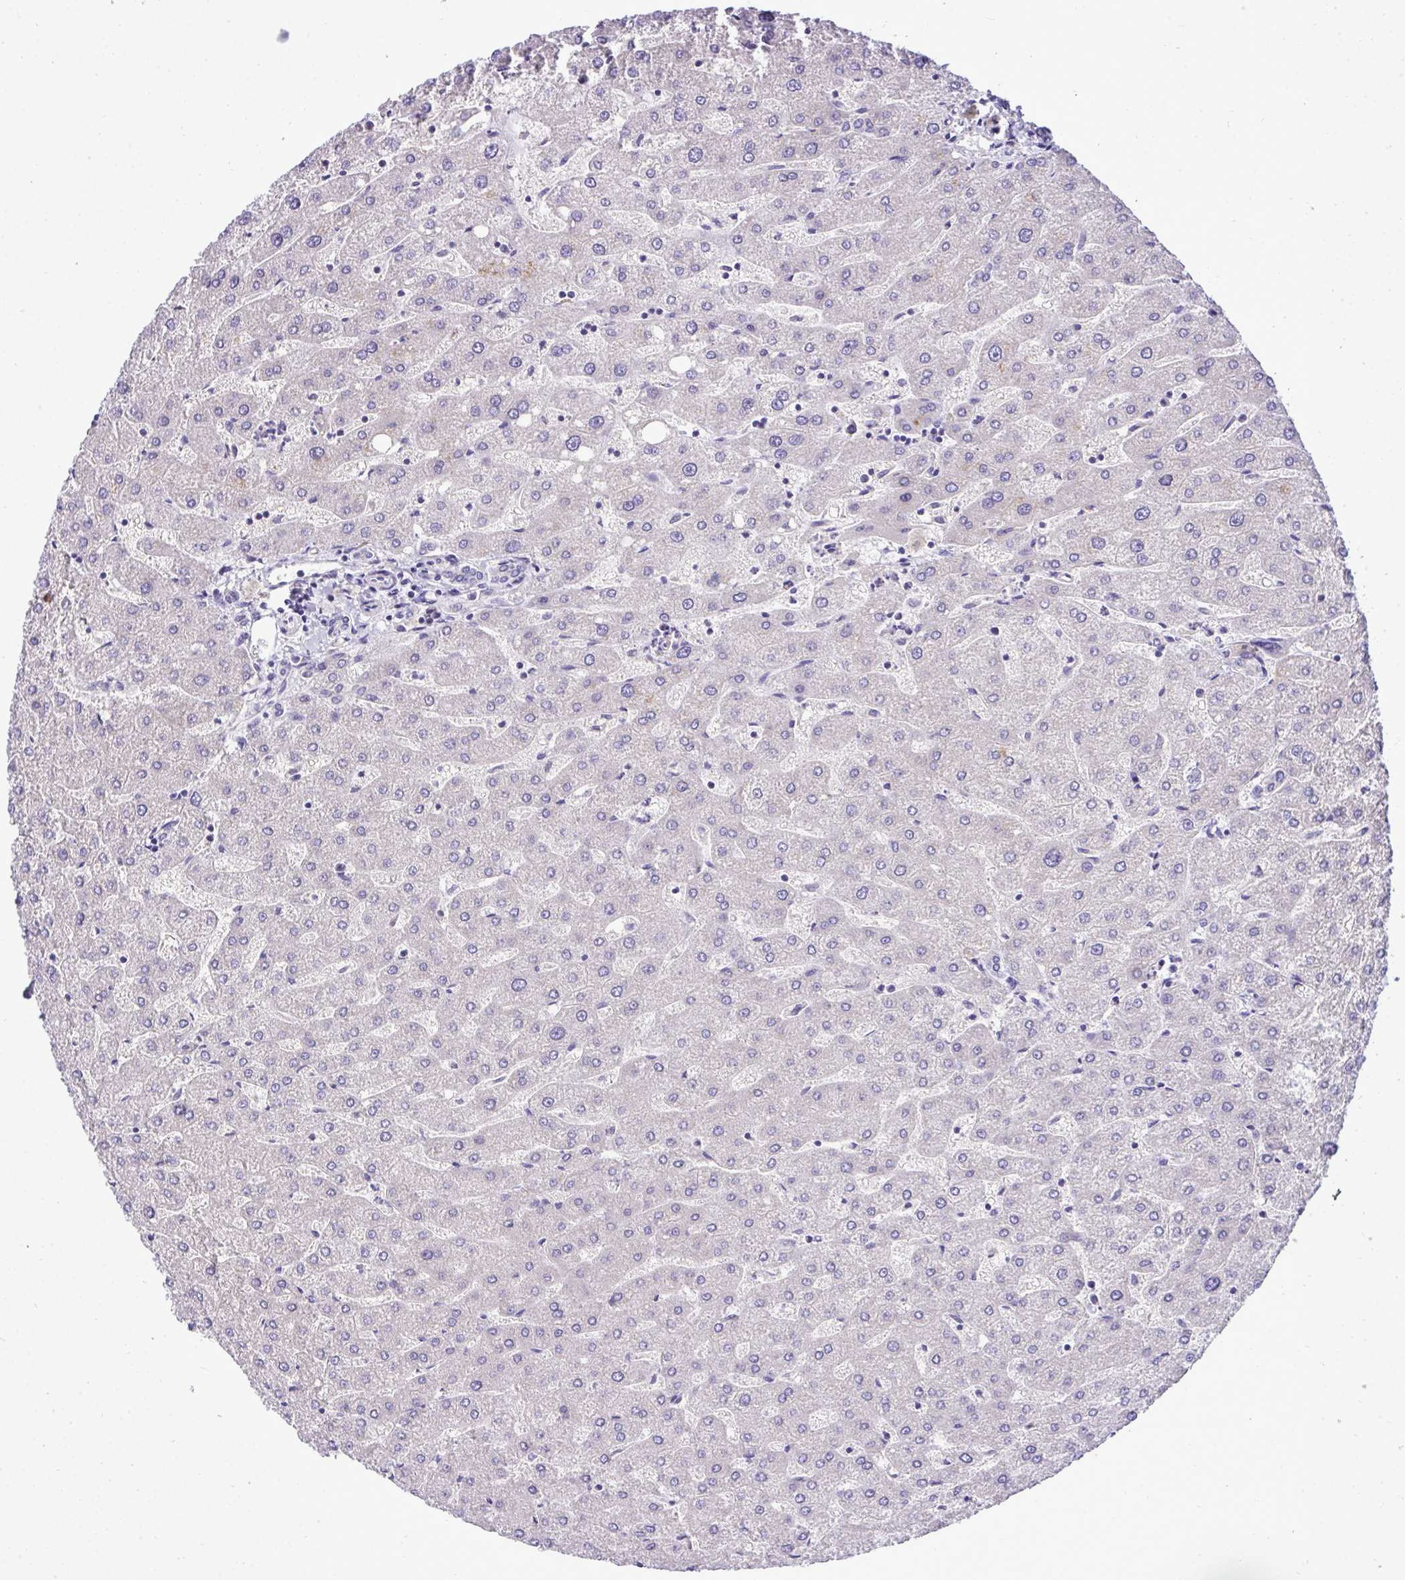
{"staining": {"intensity": "negative", "quantity": "none", "location": "none"}, "tissue": "liver", "cell_type": "Cholangiocytes", "image_type": "normal", "snomed": [{"axis": "morphology", "description": "Normal tissue, NOS"}, {"axis": "topography", "description": "Liver"}], "caption": "An immunohistochemistry (IHC) micrograph of normal liver is shown. There is no staining in cholangiocytes of liver.", "gene": "ST8SIA2", "patient": {"sex": "male", "age": 67}}